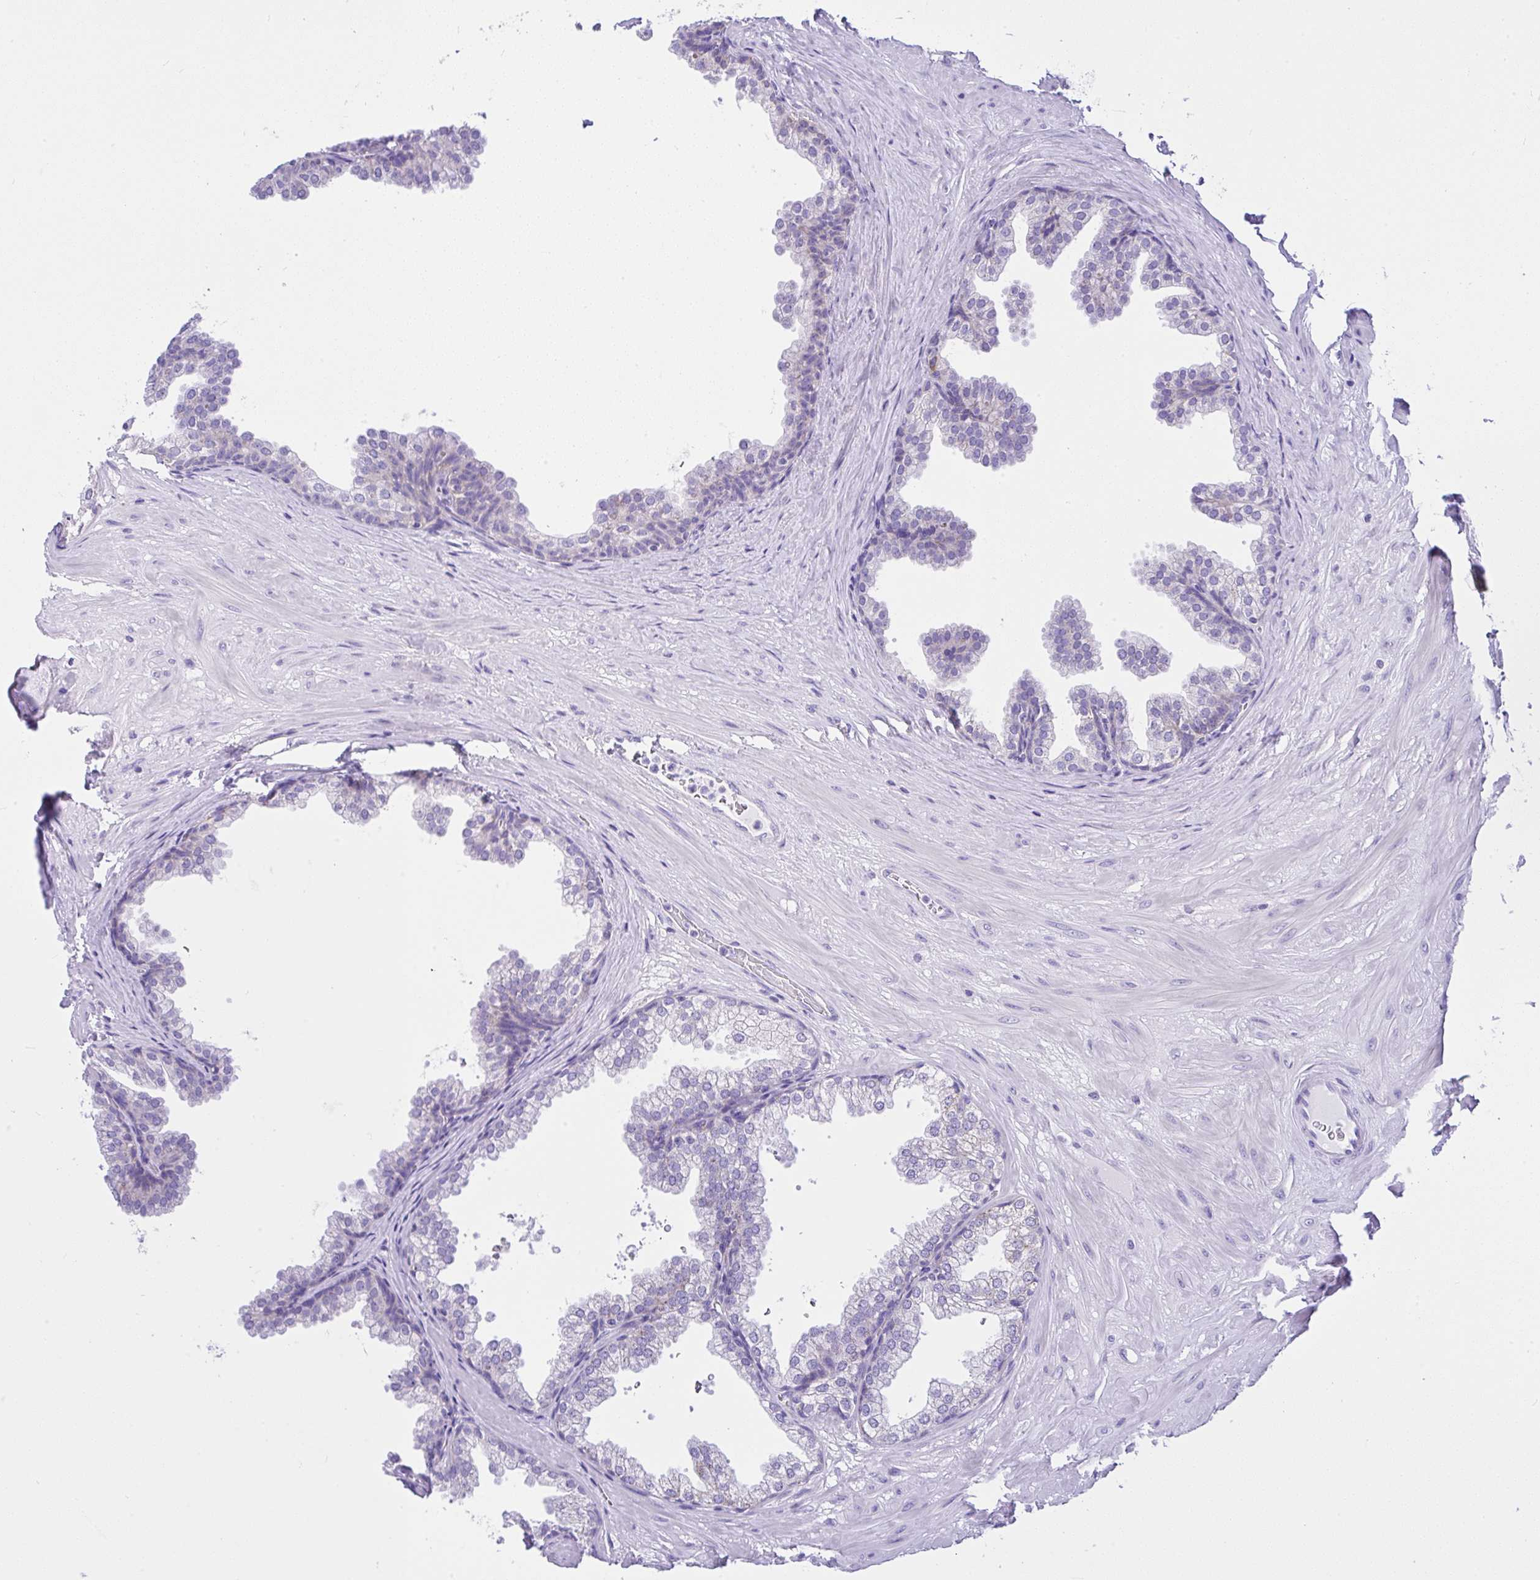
{"staining": {"intensity": "negative", "quantity": "none", "location": "none"}, "tissue": "prostate", "cell_type": "Glandular cells", "image_type": "normal", "snomed": [{"axis": "morphology", "description": "Normal tissue, NOS"}, {"axis": "topography", "description": "Prostate"}], "caption": "IHC image of normal prostate: prostate stained with DAB (3,3'-diaminobenzidine) demonstrates no significant protein staining in glandular cells.", "gene": "SLC13A1", "patient": {"sex": "male", "age": 37}}